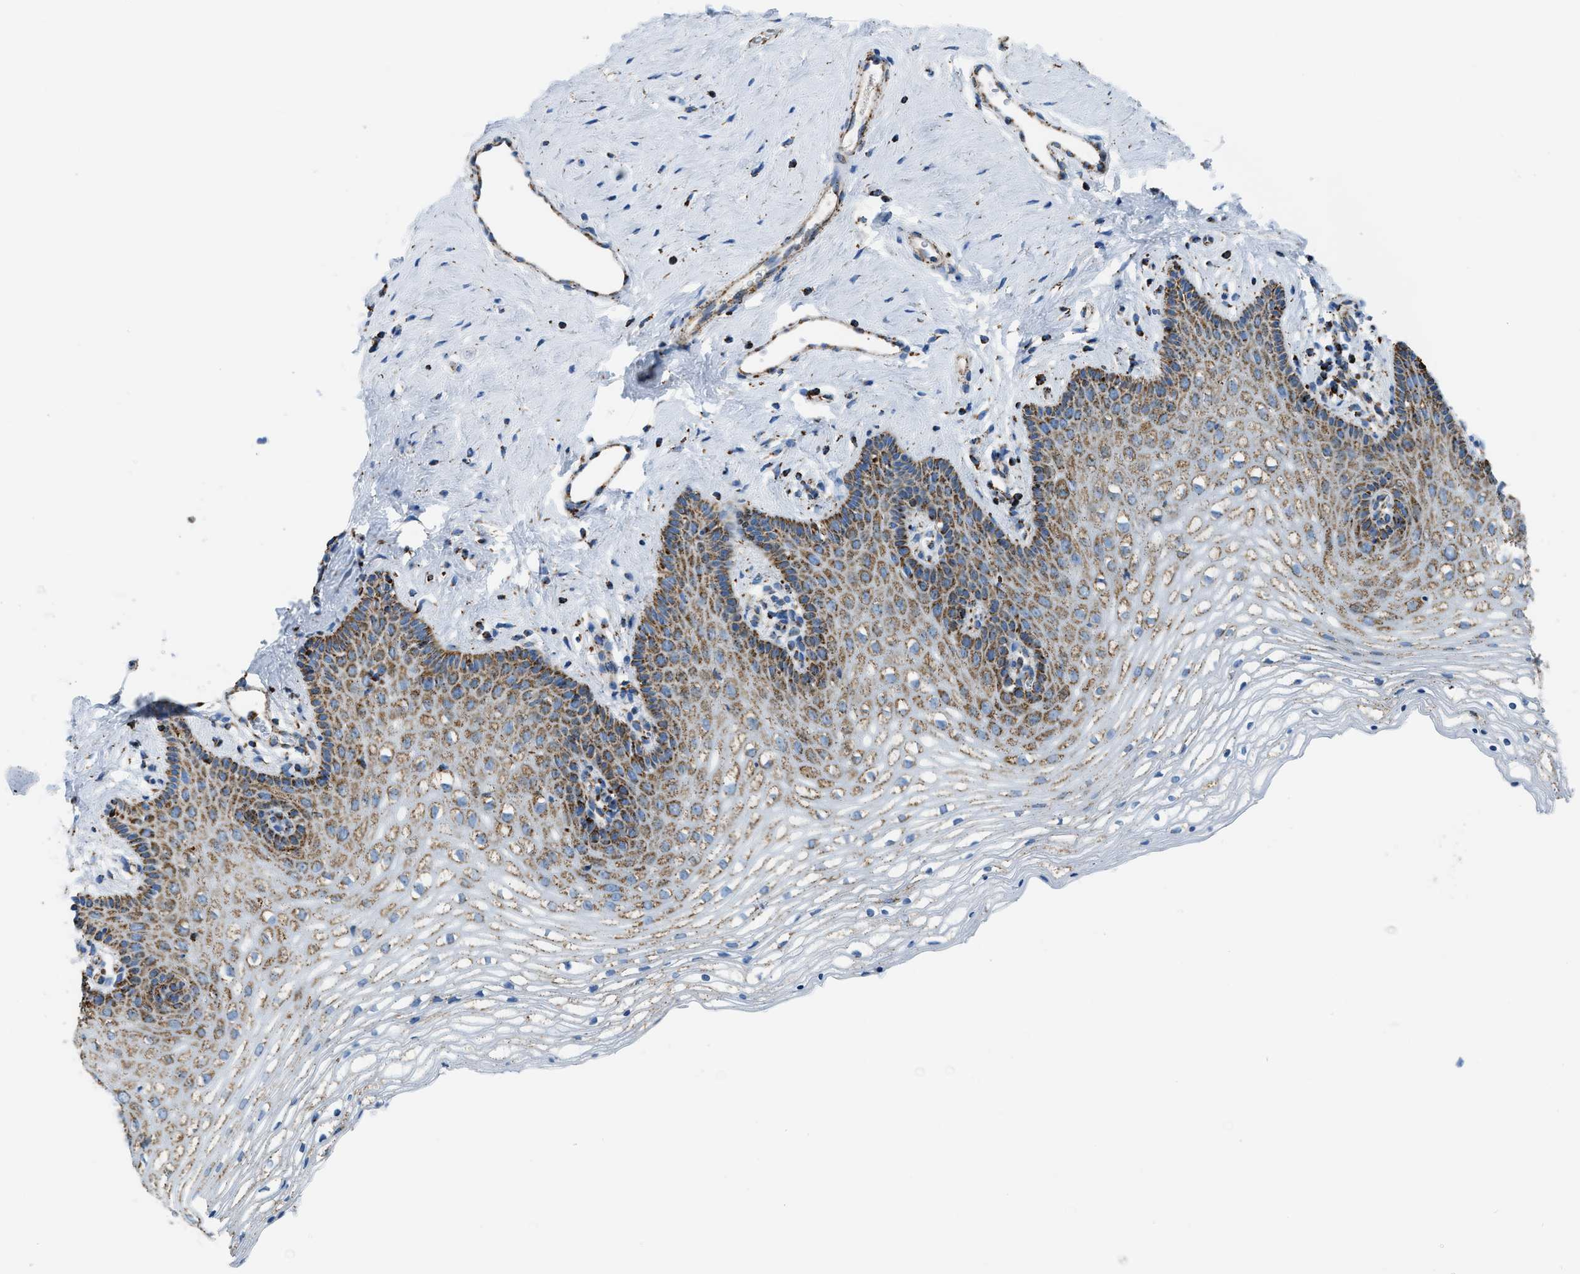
{"staining": {"intensity": "moderate", "quantity": ">75%", "location": "cytoplasmic/membranous"}, "tissue": "vagina", "cell_type": "Squamous epithelial cells", "image_type": "normal", "snomed": [{"axis": "morphology", "description": "Normal tissue, NOS"}, {"axis": "topography", "description": "Vagina"}], "caption": "Immunohistochemistry photomicrograph of normal vagina stained for a protein (brown), which reveals medium levels of moderate cytoplasmic/membranous positivity in approximately >75% of squamous epithelial cells.", "gene": "ETFB", "patient": {"sex": "female", "age": 32}}